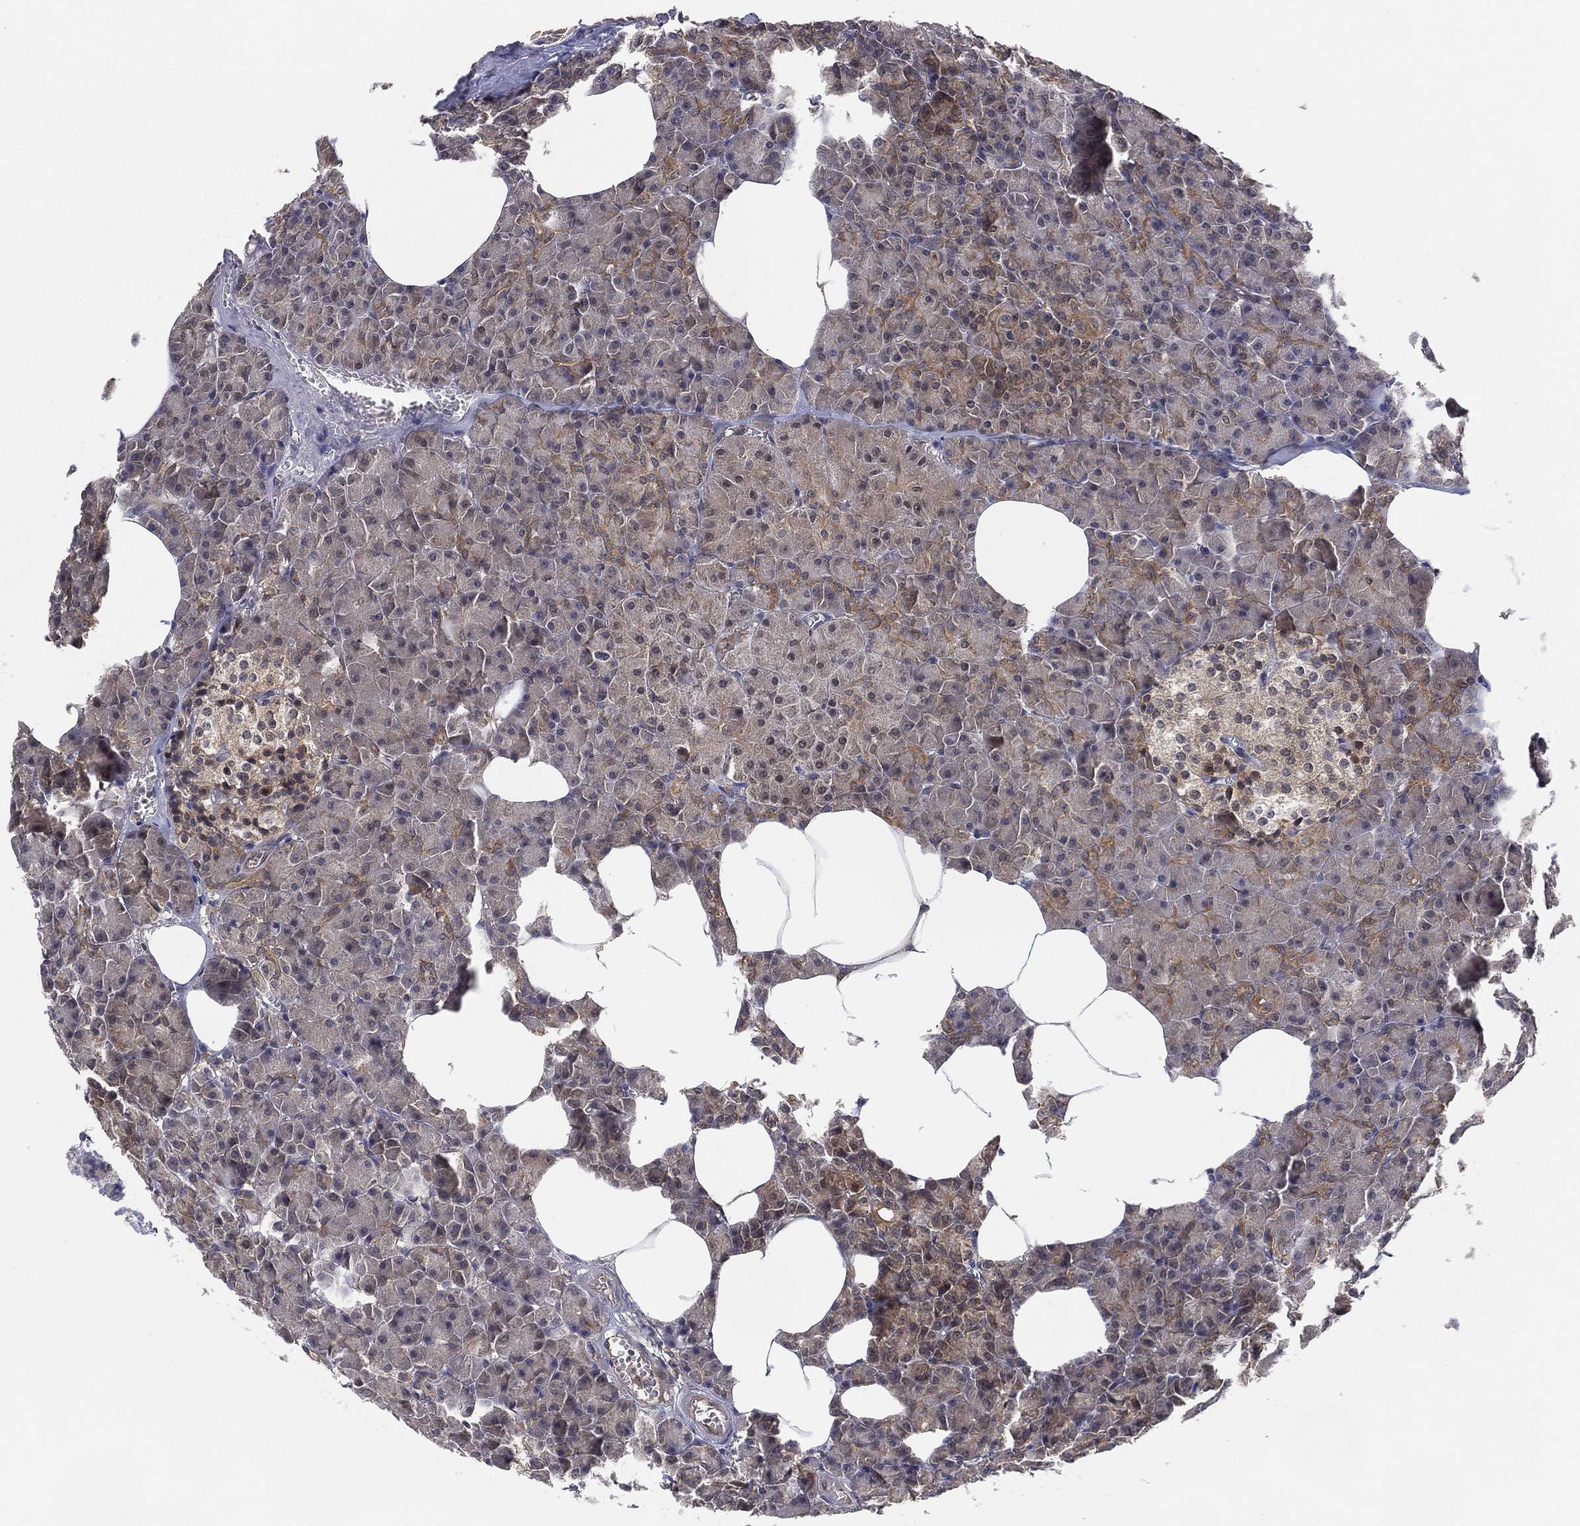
{"staining": {"intensity": "moderate", "quantity": "<25%", "location": "cytoplasmic/membranous"}, "tissue": "pancreas", "cell_type": "Exocrine glandular cells", "image_type": "normal", "snomed": [{"axis": "morphology", "description": "Normal tissue, NOS"}, {"axis": "topography", "description": "Pancreas"}], "caption": "A high-resolution image shows immunohistochemistry (IHC) staining of unremarkable pancreas, which shows moderate cytoplasmic/membranous positivity in about <25% of exocrine glandular cells. Immunohistochemistry (ihc) stains the protein of interest in brown and the nuclei are stained blue.", "gene": "PSMG4", "patient": {"sex": "female", "age": 45}}